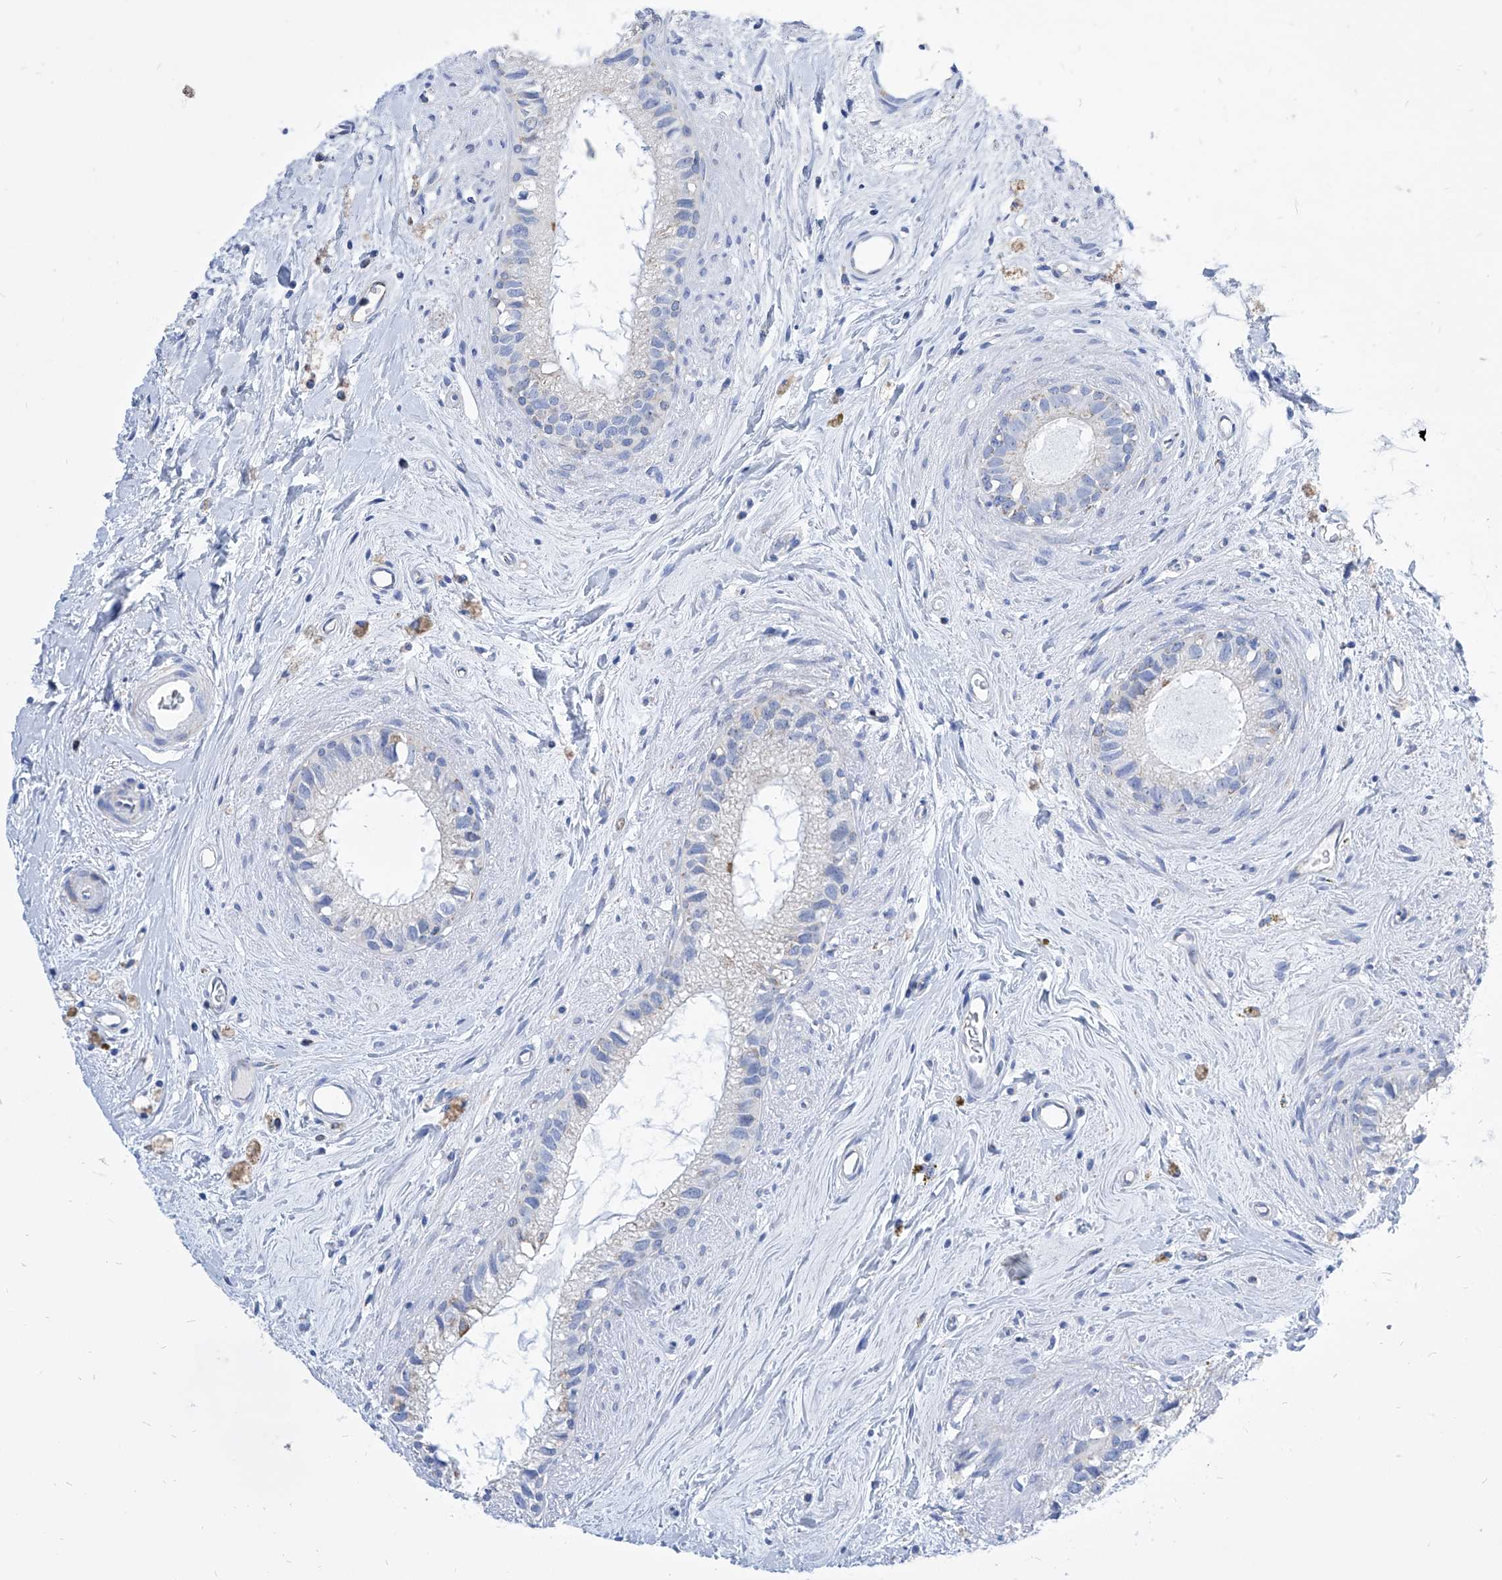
{"staining": {"intensity": "negative", "quantity": "none", "location": "none"}, "tissue": "epididymis", "cell_type": "Glandular cells", "image_type": "normal", "snomed": [{"axis": "morphology", "description": "Normal tissue, NOS"}, {"axis": "topography", "description": "Epididymis"}], "caption": "A high-resolution histopathology image shows immunohistochemistry staining of normal epididymis, which shows no significant staining in glandular cells.", "gene": "COQ3", "patient": {"sex": "male", "age": 80}}